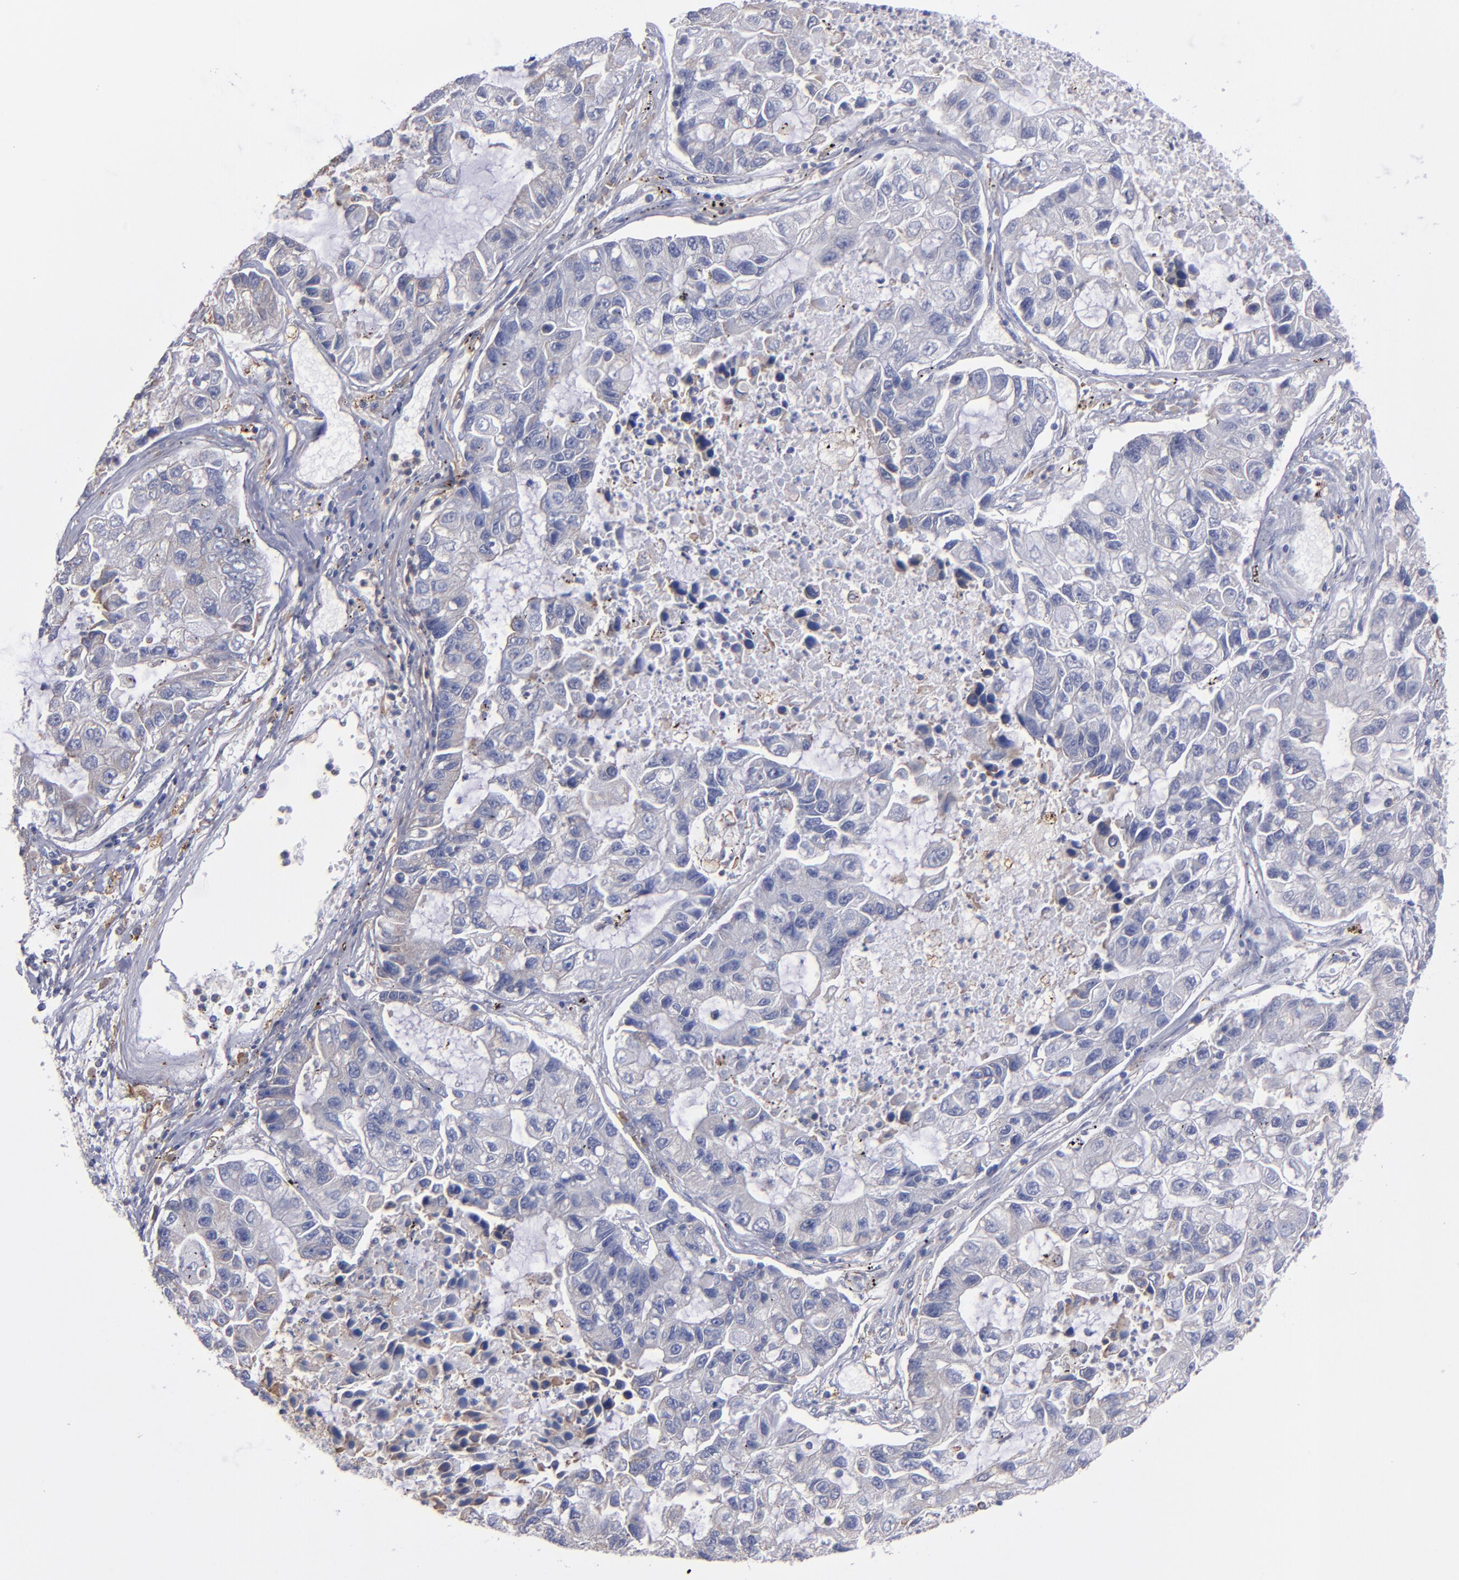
{"staining": {"intensity": "weak", "quantity": "<25%", "location": "cytoplasmic/membranous"}, "tissue": "lung cancer", "cell_type": "Tumor cells", "image_type": "cancer", "snomed": [{"axis": "morphology", "description": "Adenocarcinoma, NOS"}, {"axis": "topography", "description": "Lung"}], "caption": "A micrograph of lung cancer (adenocarcinoma) stained for a protein displays no brown staining in tumor cells.", "gene": "MFGE8", "patient": {"sex": "female", "age": 51}}